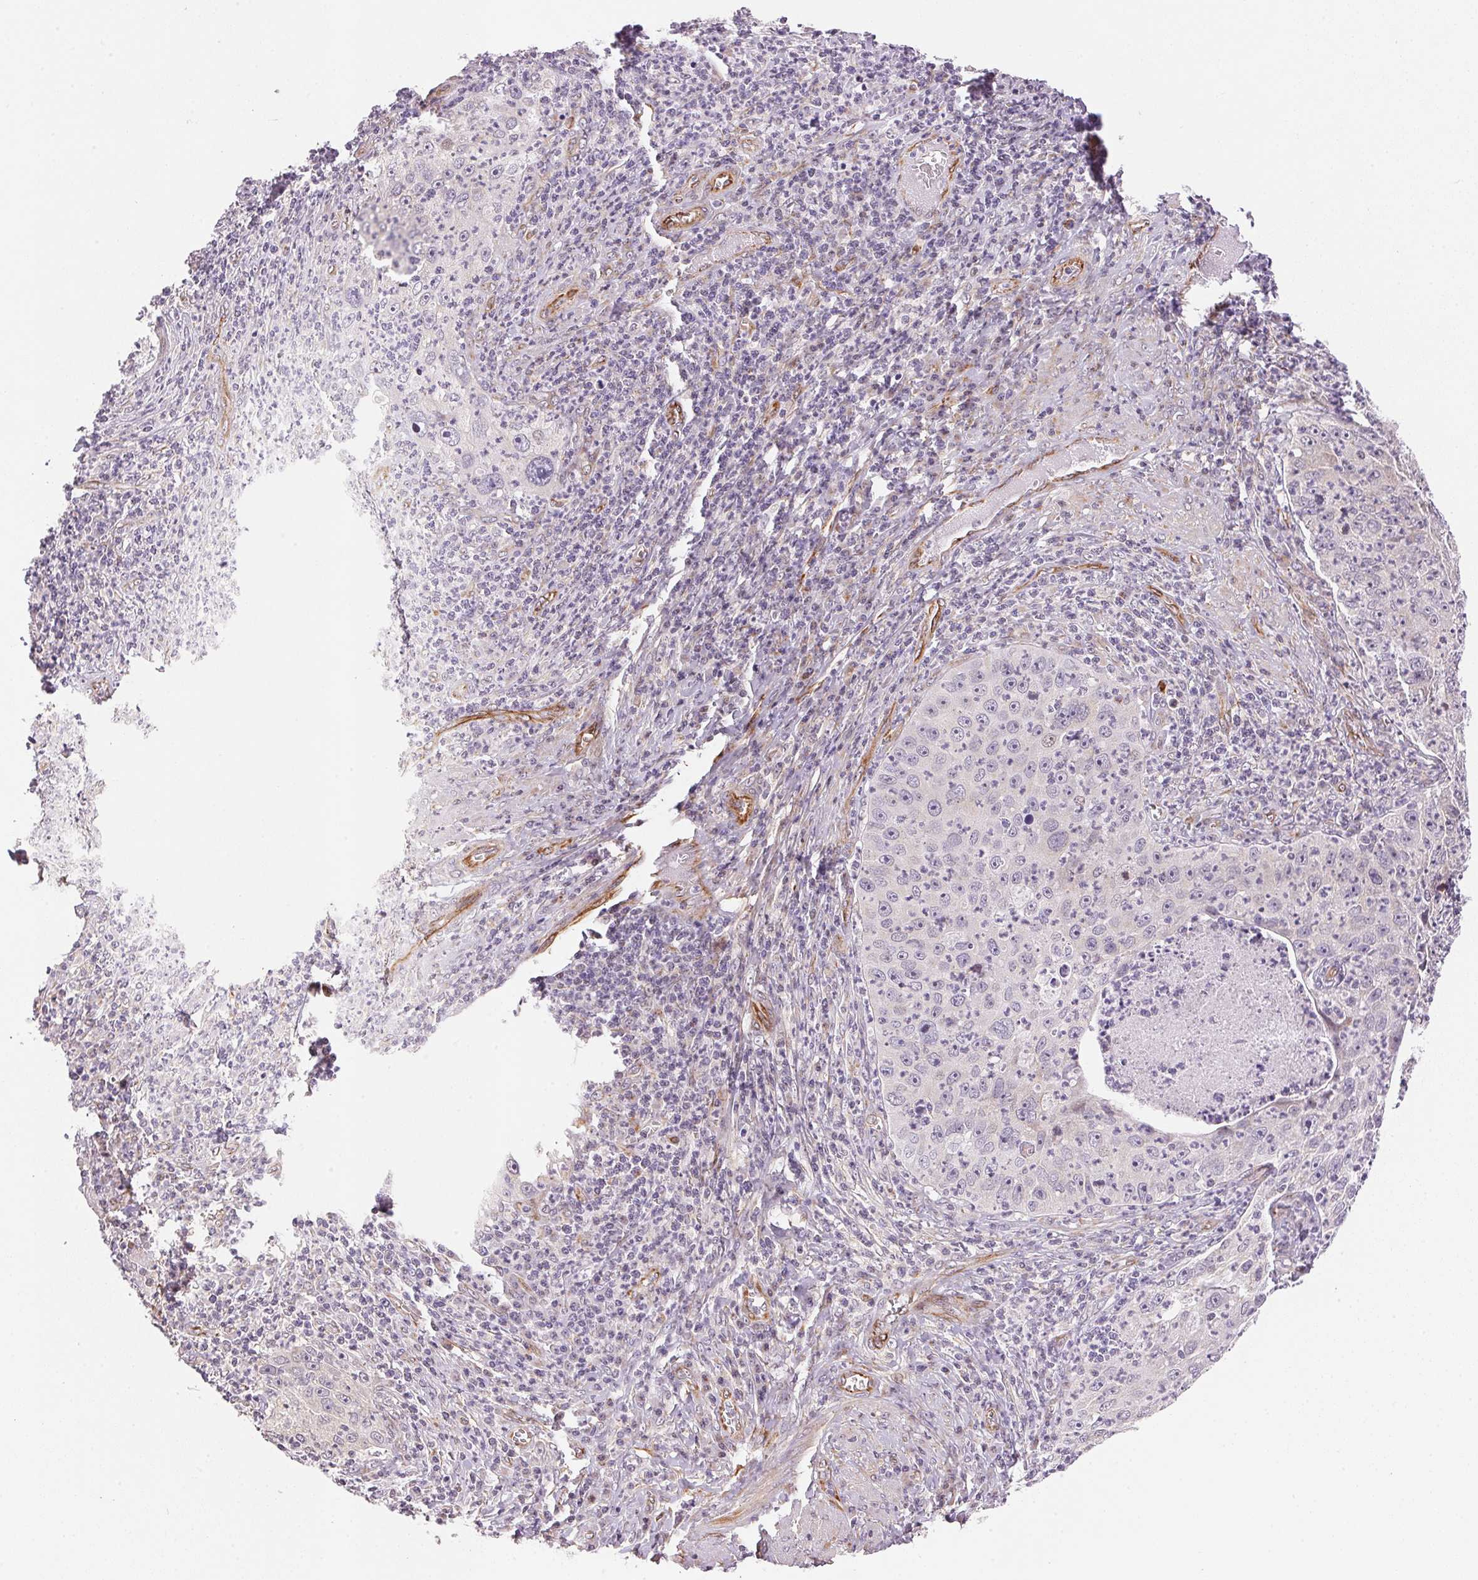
{"staining": {"intensity": "negative", "quantity": "none", "location": "none"}, "tissue": "cervical cancer", "cell_type": "Tumor cells", "image_type": "cancer", "snomed": [{"axis": "morphology", "description": "Squamous cell carcinoma, NOS"}, {"axis": "topography", "description": "Cervix"}], "caption": "This is an immunohistochemistry image of cervical cancer. There is no expression in tumor cells.", "gene": "GYG2", "patient": {"sex": "female", "age": 30}}